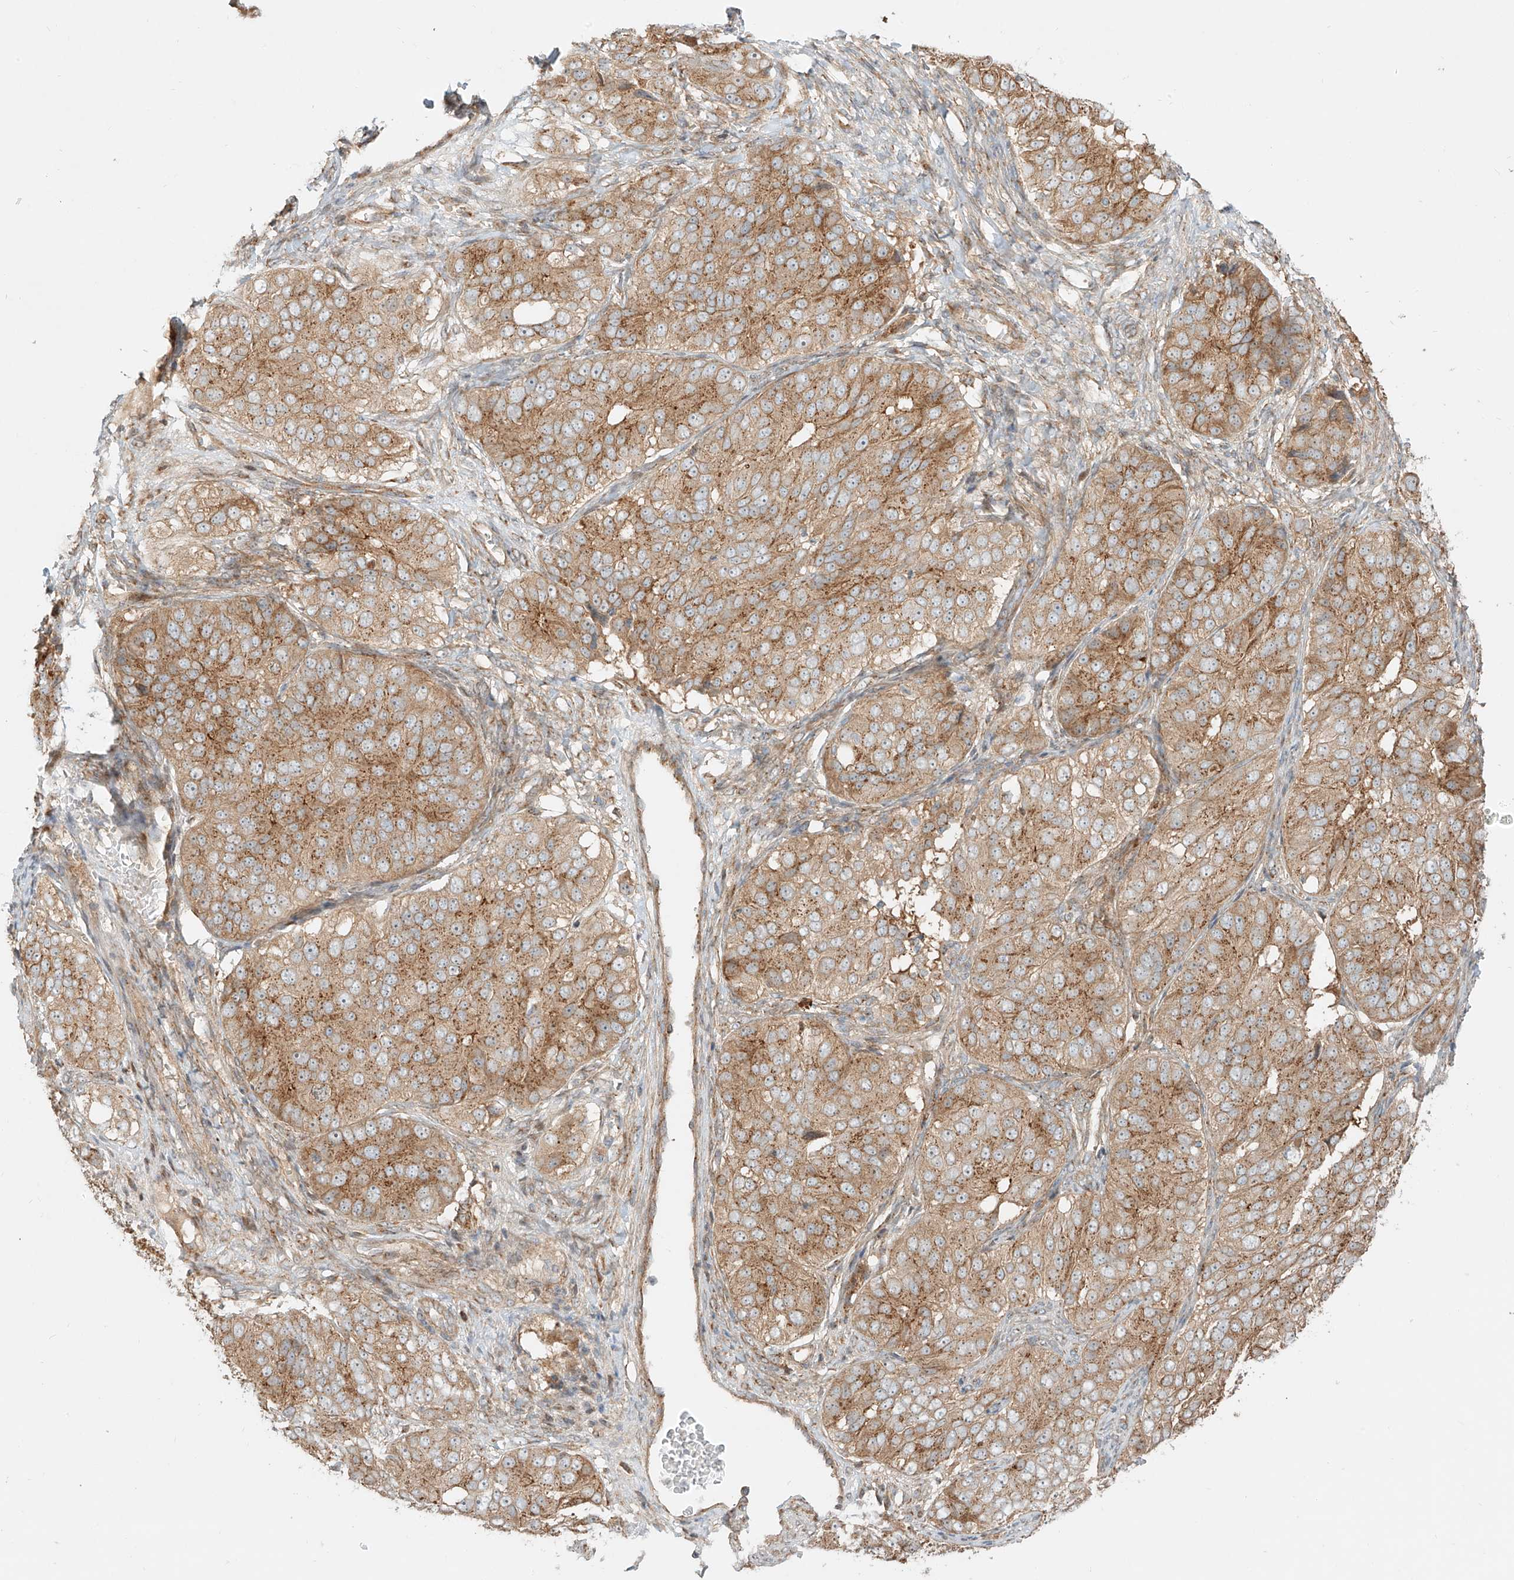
{"staining": {"intensity": "moderate", "quantity": ">75%", "location": "cytoplasmic/membranous"}, "tissue": "ovarian cancer", "cell_type": "Tumor cells", "image_type": "cancer", "snomed": [{"axis": "morphology", "description": "Carcinoma, endometroid"}, {"axis": "topography", "description": "Ovary"}], "caption": "Human ovarian cancer (endometroid carcinoma) stained with a protein marker displays moderate staining in tumor cells.", "gene": "ZNF287", "patient": {"sex": "female", "age": 51}}